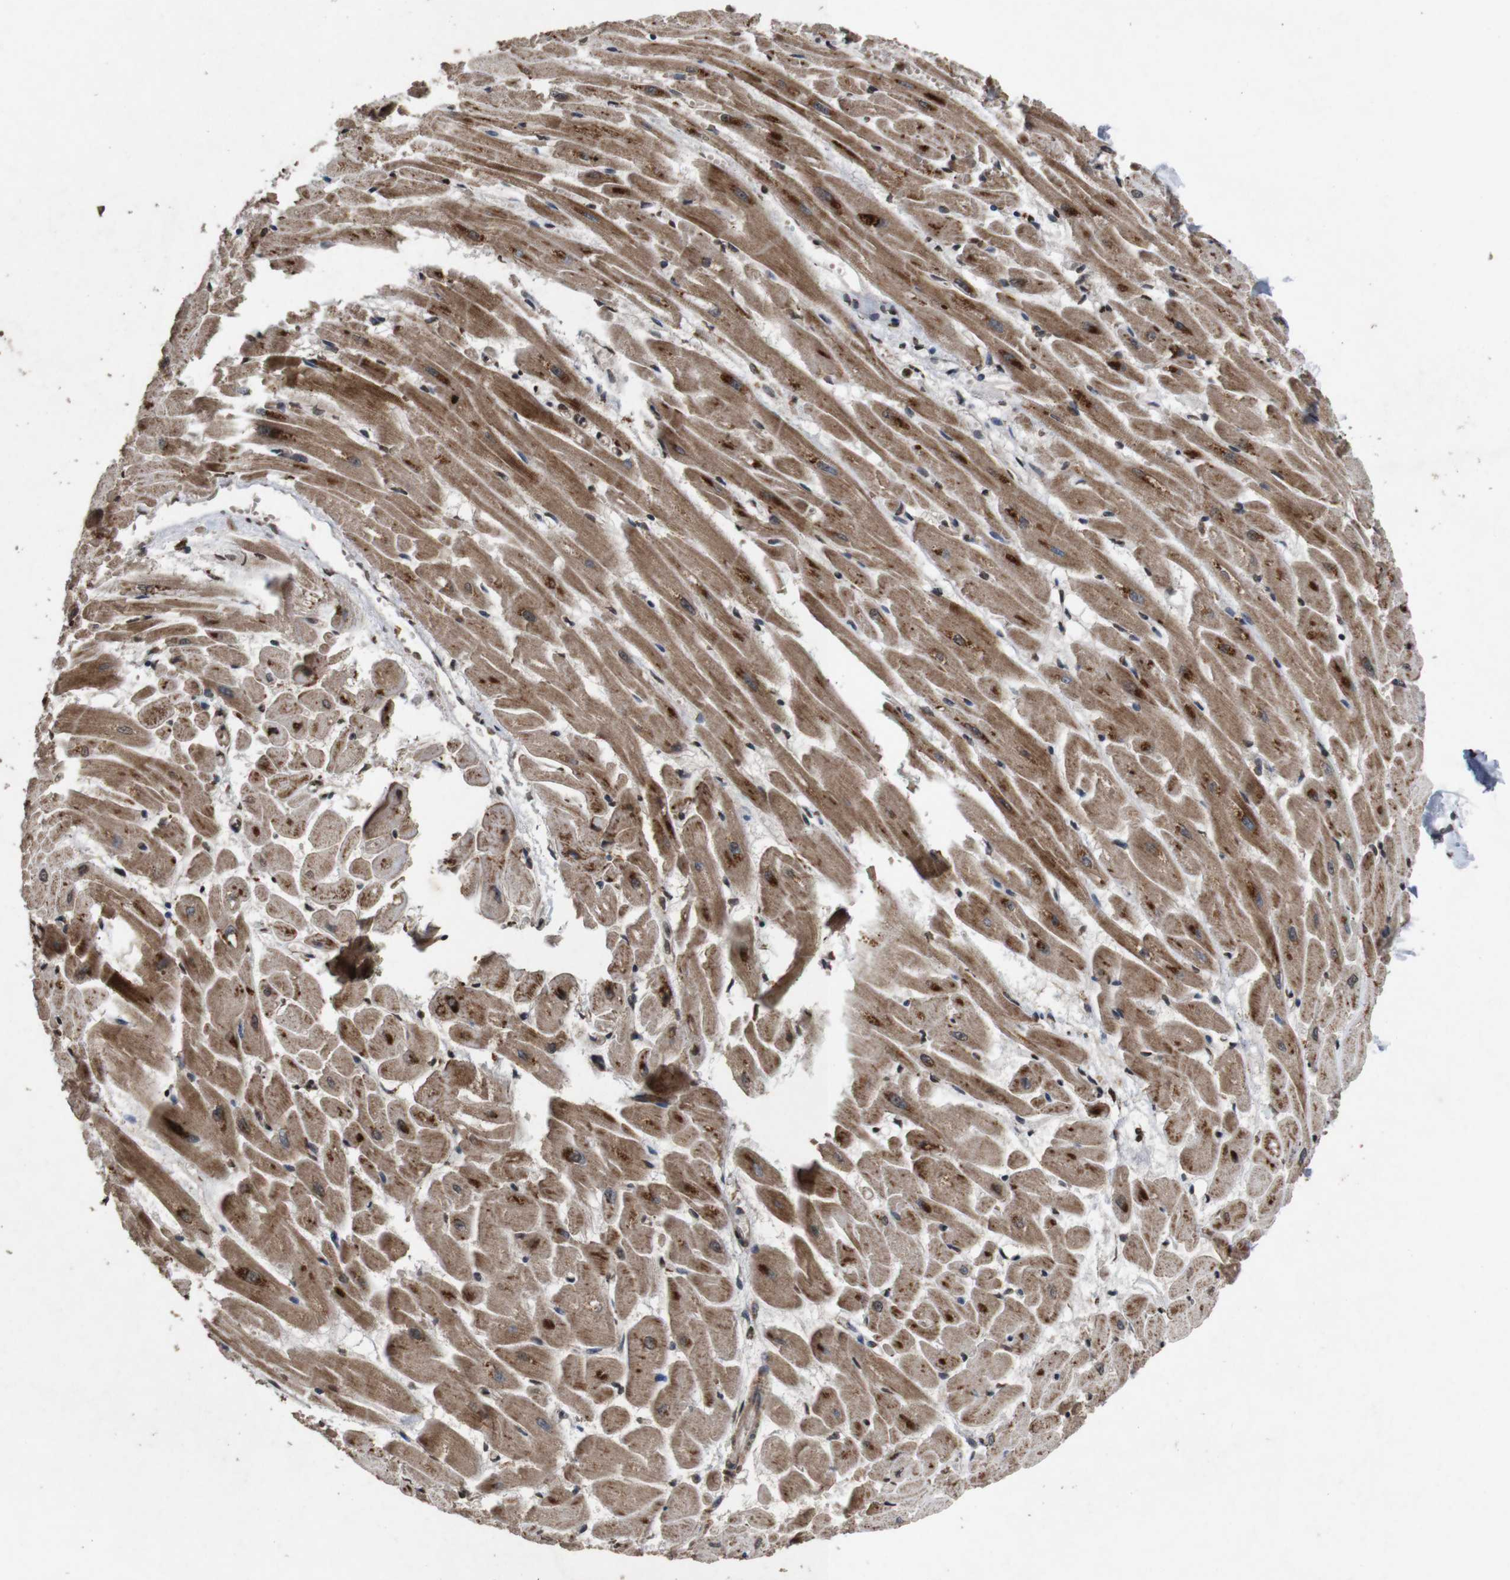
{"staining": {"intensity": "strong", "quantity": "25%-75%", "location": "cytoplasmic/membranous"}, "tissue": "heart muscle", "cell_type": "Cardiomyocytes", "image_type": "normal", "snomed": [{"axis": "morphology", "description": "Normal tissue, NOS"}, {"axis": "topography", "description": "Heart"}], "caption": "A micrograph of human heart muscle stained for a protein demonstrates strong cytoplasmic/membranous brown staining in cardiomyocytes. (Brightfield microscopy of DAB IHC at high magnification).", "gene": "SORL1", "patient": {"sex": "female", "age": 19}}